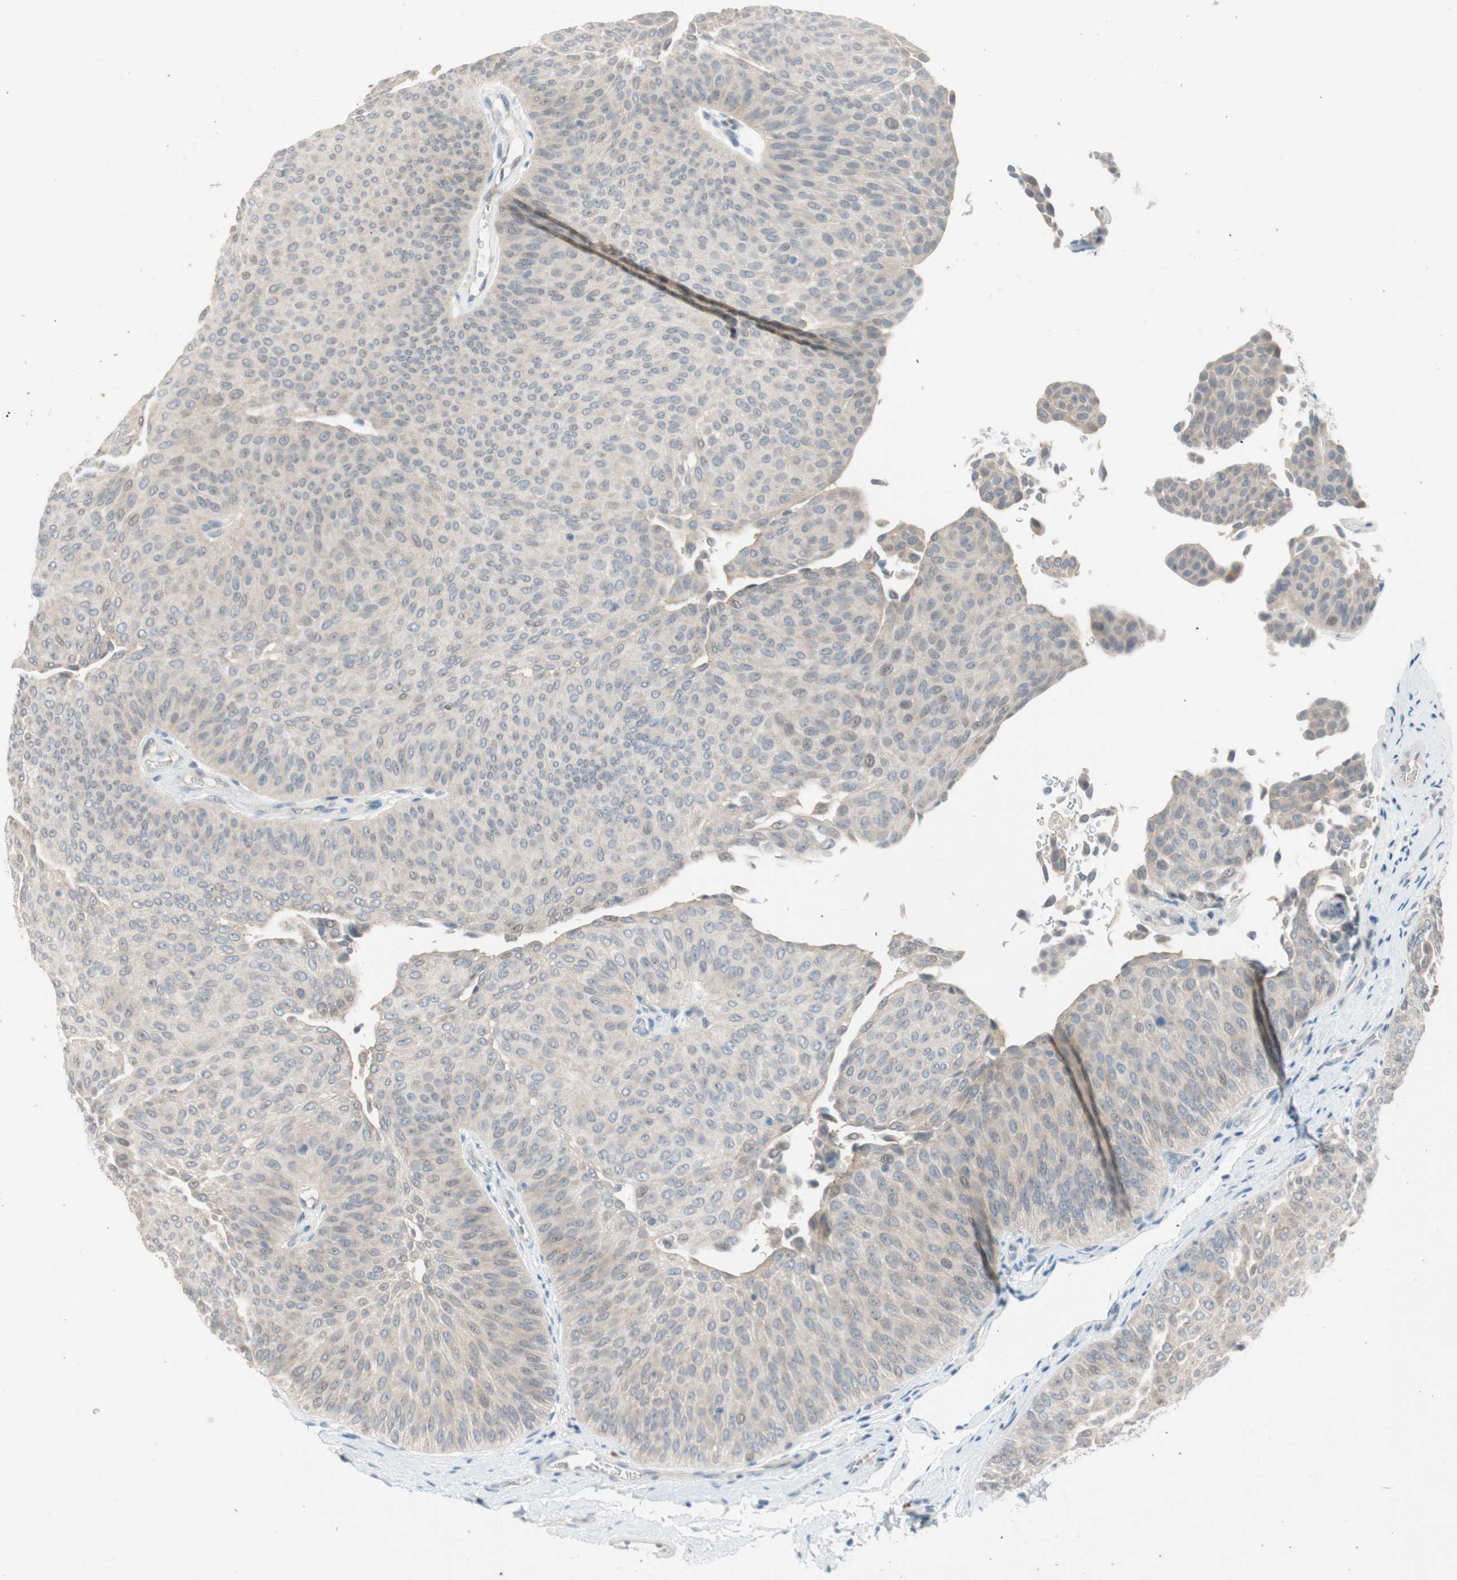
{"staining": {"intensity": "weak", "quantity": "25%-75%", "location": "cytoplasmic/membranous"}, "tissue": "urothelial cancer", "cell_type": "Tumor cells", "image_type": "cancer", "snomed": [{"axis": "morphology", "description": "Urothelial carcinoma, Low grade"}, {"axis": "topography", "description": "Urinary bladder"}], "caption": "Urothelial cancer stained for a protein (brown) shows weak cytoplasmic/membranous positive expression in approximately 25%-75% of tumor cells.", "gene": "PDZK1", "patient": {"sex": "female", "age": 60}}